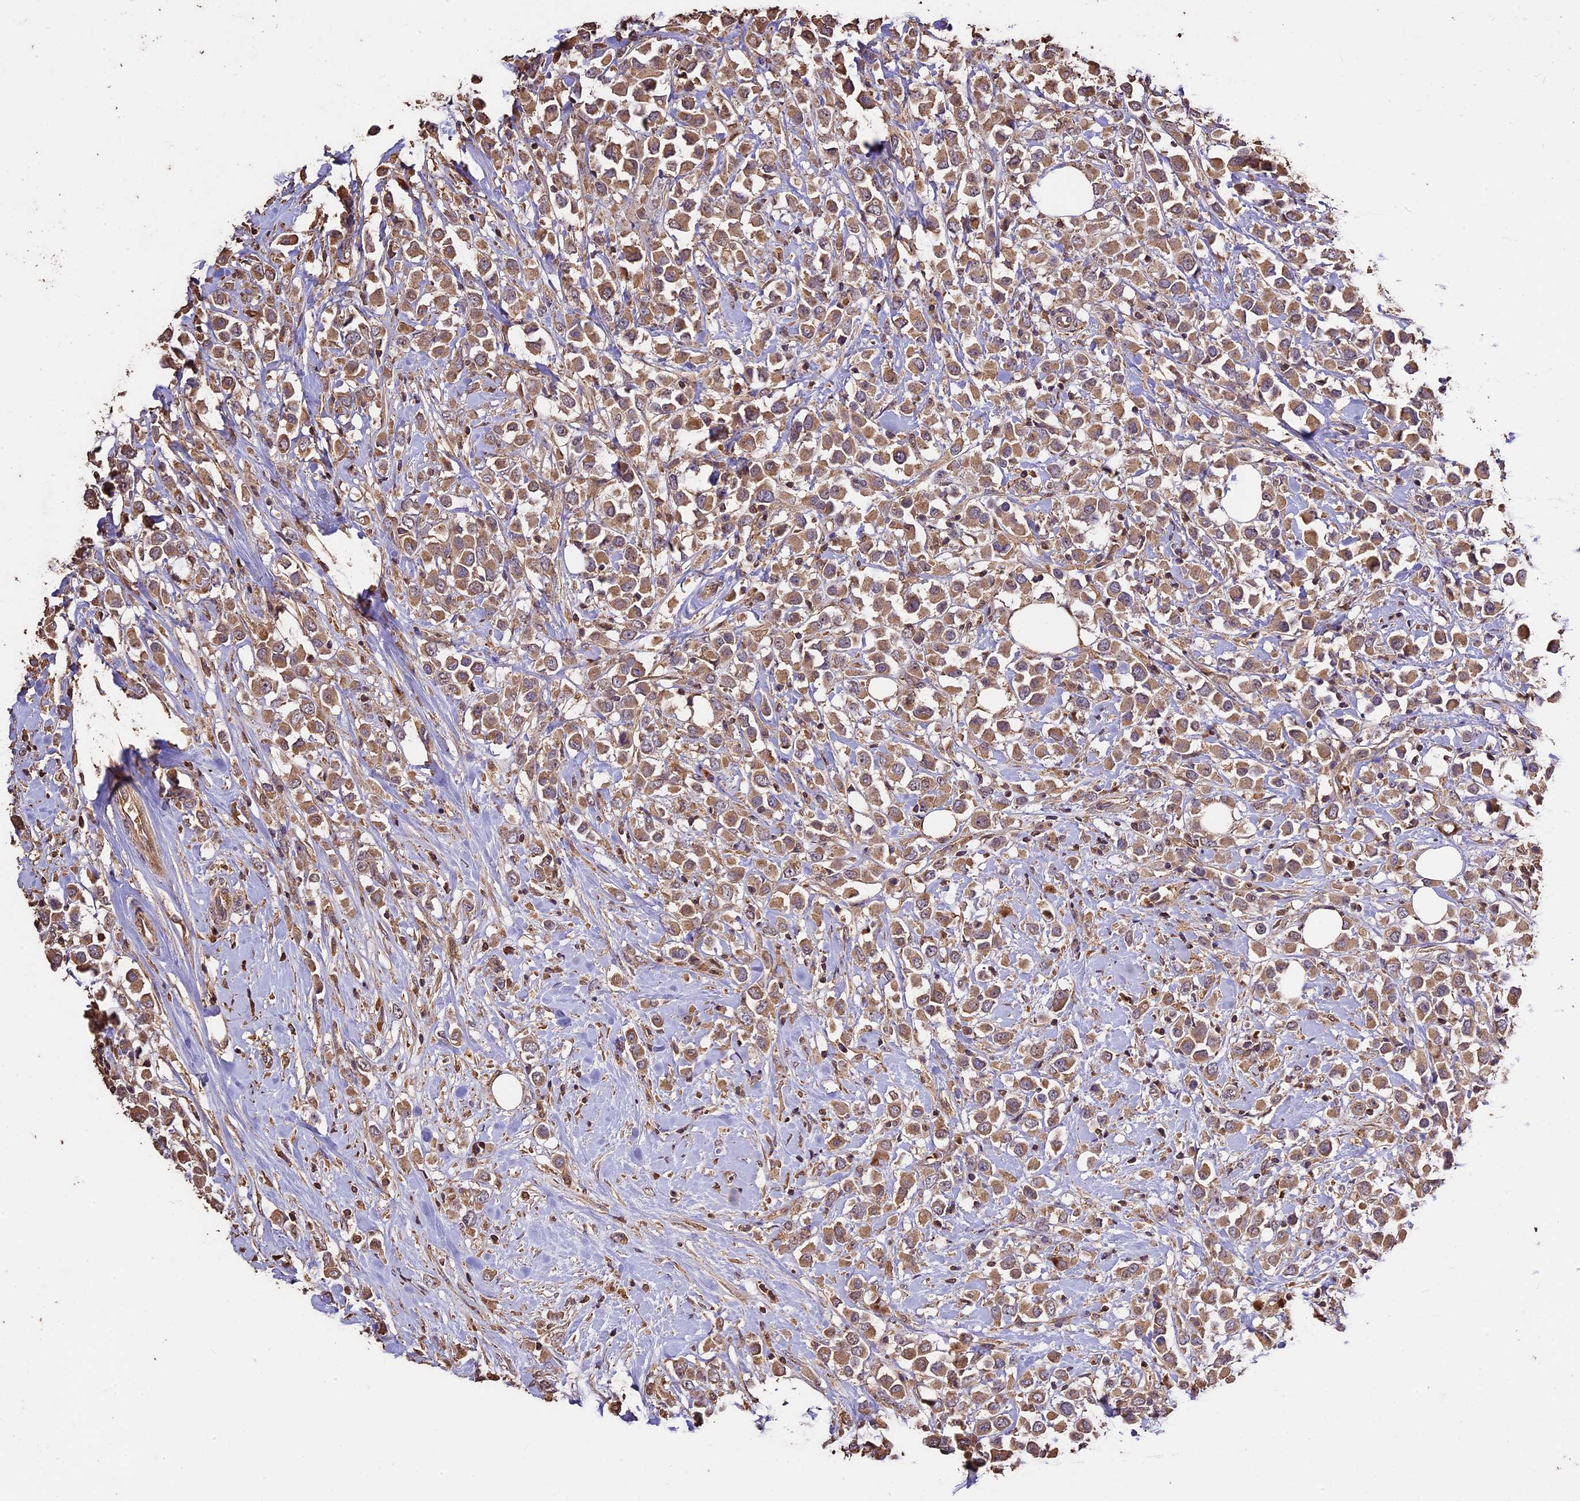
{"staining": {"intensity": "moderate", "quantity": ">75%", "location": "cytoplasmic/membranous"}, "tissue": "breast cancer", "cell_type": "Tumor cells", "image_type": "cancer", "snomed": [{"axis": "morphology", "description": "Duct carcinoma"}, {"axis": "topography", "description": "Breast"}], "caption": "IHC photomicrograph of neoplastic tissue: human breast cancer stained using IHC displays medium levels of moderate protein expression localized specifically in the cytoplasmic/membranous of tumor cells, appearing as a cytoplasmic/membranous brown color.", "gene": "CRLF1", "patient": {"sex": "female", "age": 61}}